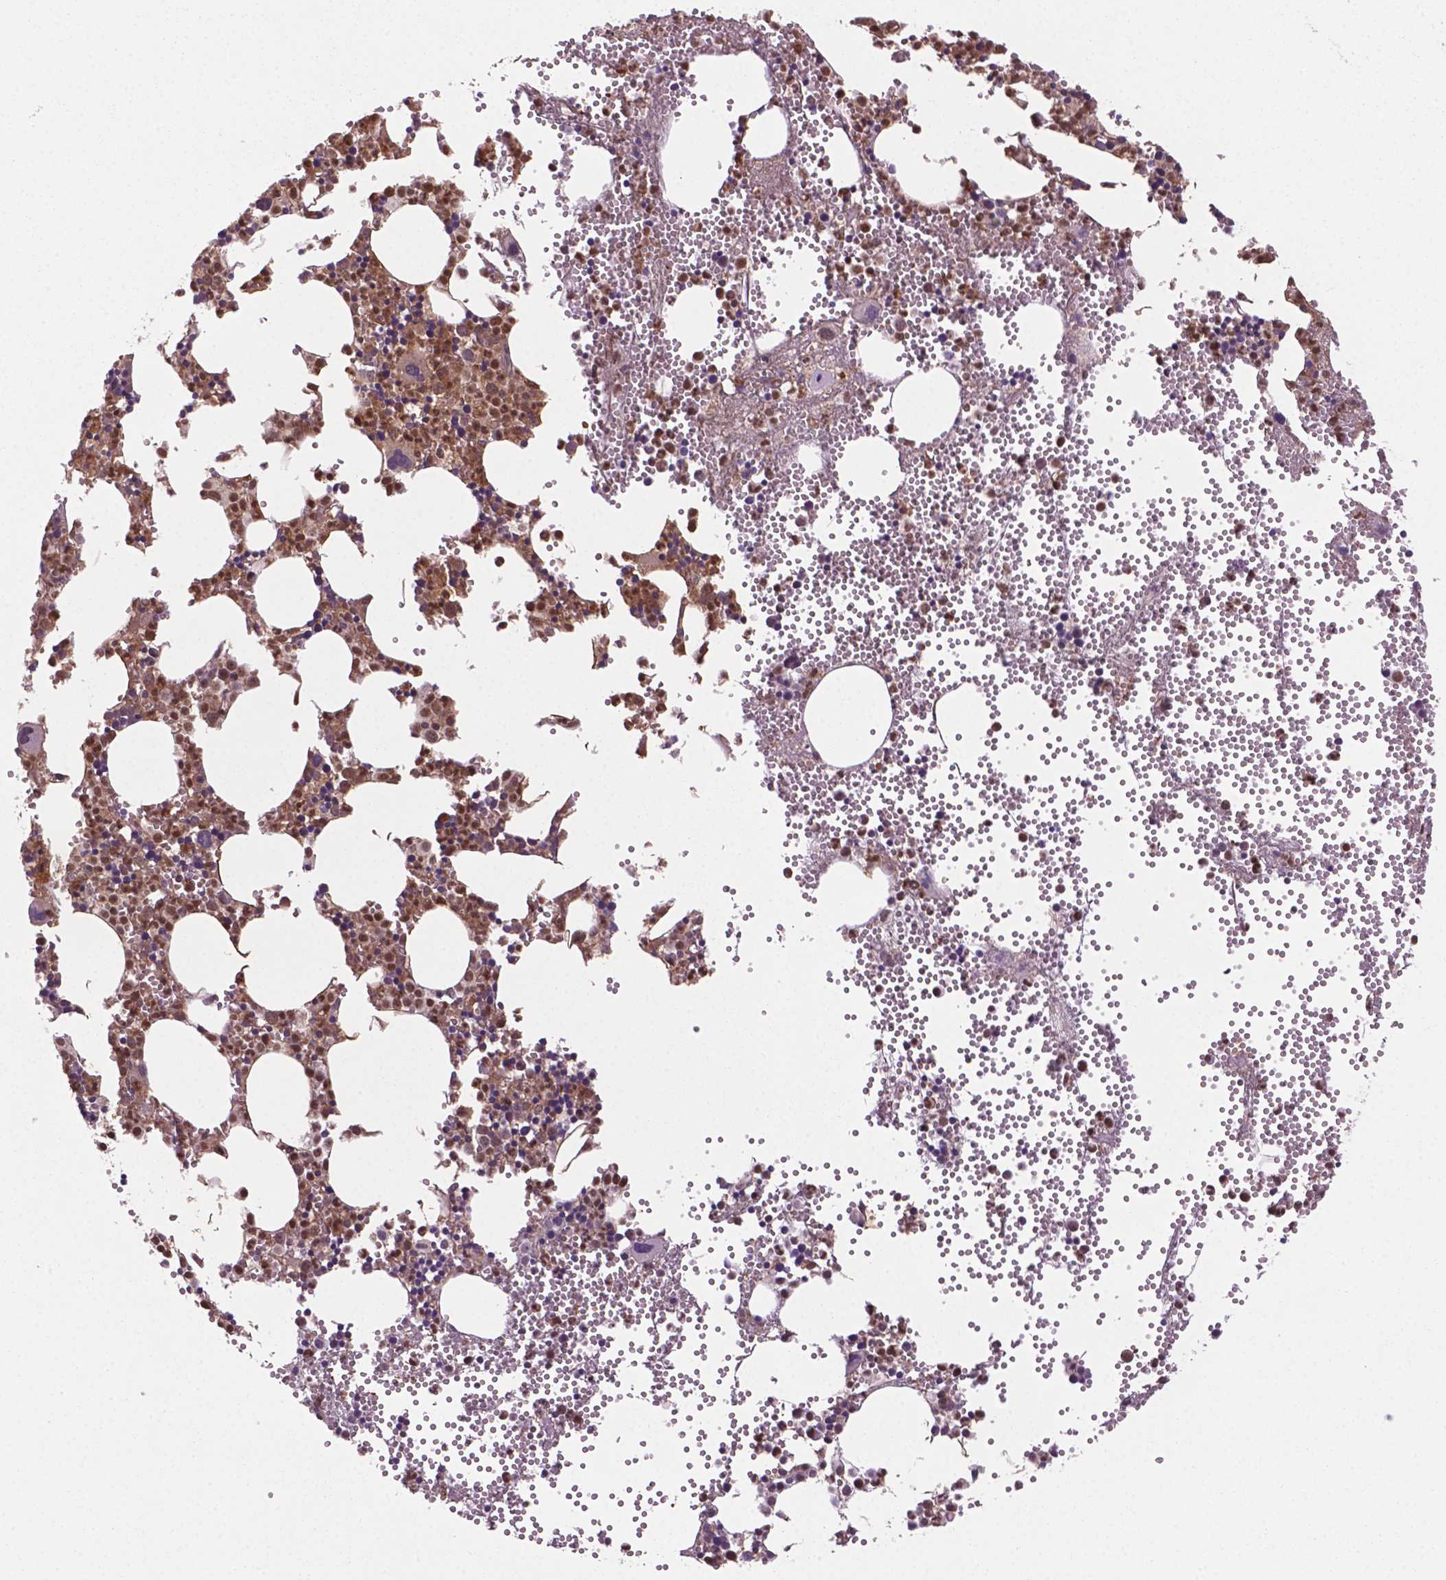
{"staining": {"intensity": "moderate", "quantity": ">75%", "location": "cytoplasmic/membranous,nuclear"}, "tissue": "bone marrow", "cell_type": "Hematopoietic cells", "image_type": "normal", "snomed": [{"axis": "morphology", "description": "Normal tissue, NOS"}, {"axis": "topography", "description": "Bone marrow"}], "caption": "This image reveals immunohistochemistry (IHC) staining of unremarkable human bone marrow, with medium moderate cytoplasmic/membranous,nuclear positivity in about >75% of hematopoietic cells.", "gene": "PLIN3", "patient": {"sex": "male", "age": 89}}